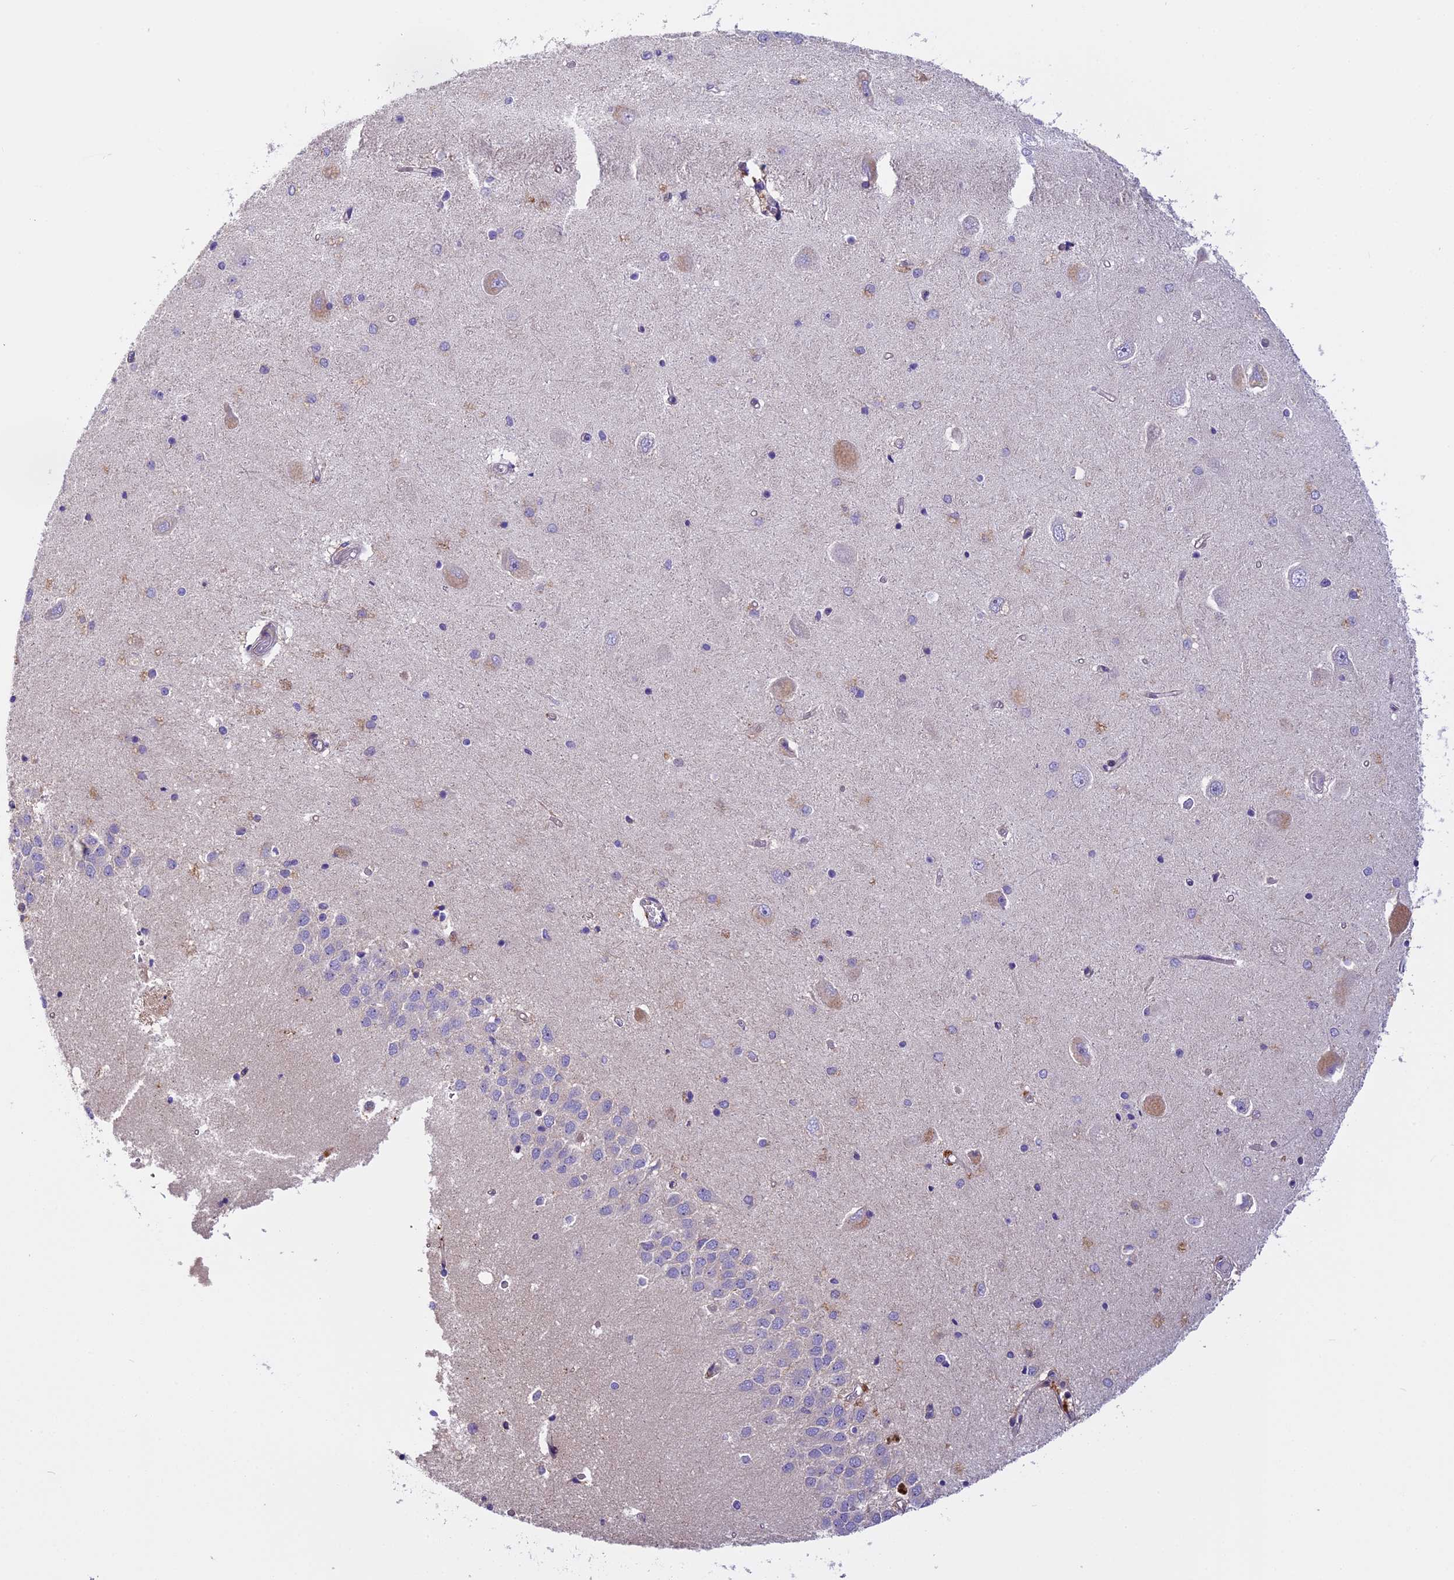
{"staining": {"intensity": "negative", "quantity": "none", "location": "none"}, "tissue": "hippocampus", "cell_type": "Glial cells", "image_type": "normal", "snomed": [{"axis": "morphology", "description": "Normal tissue, NOS"}, {"axis": "topography", "description": "Hippocampus"}], "caption": "Photomicrograph shows no protein staining in glial cells of unremarkable hippocampus.", "gene": "FAM98C", "patient": {"sex": "male", "age": 45}}